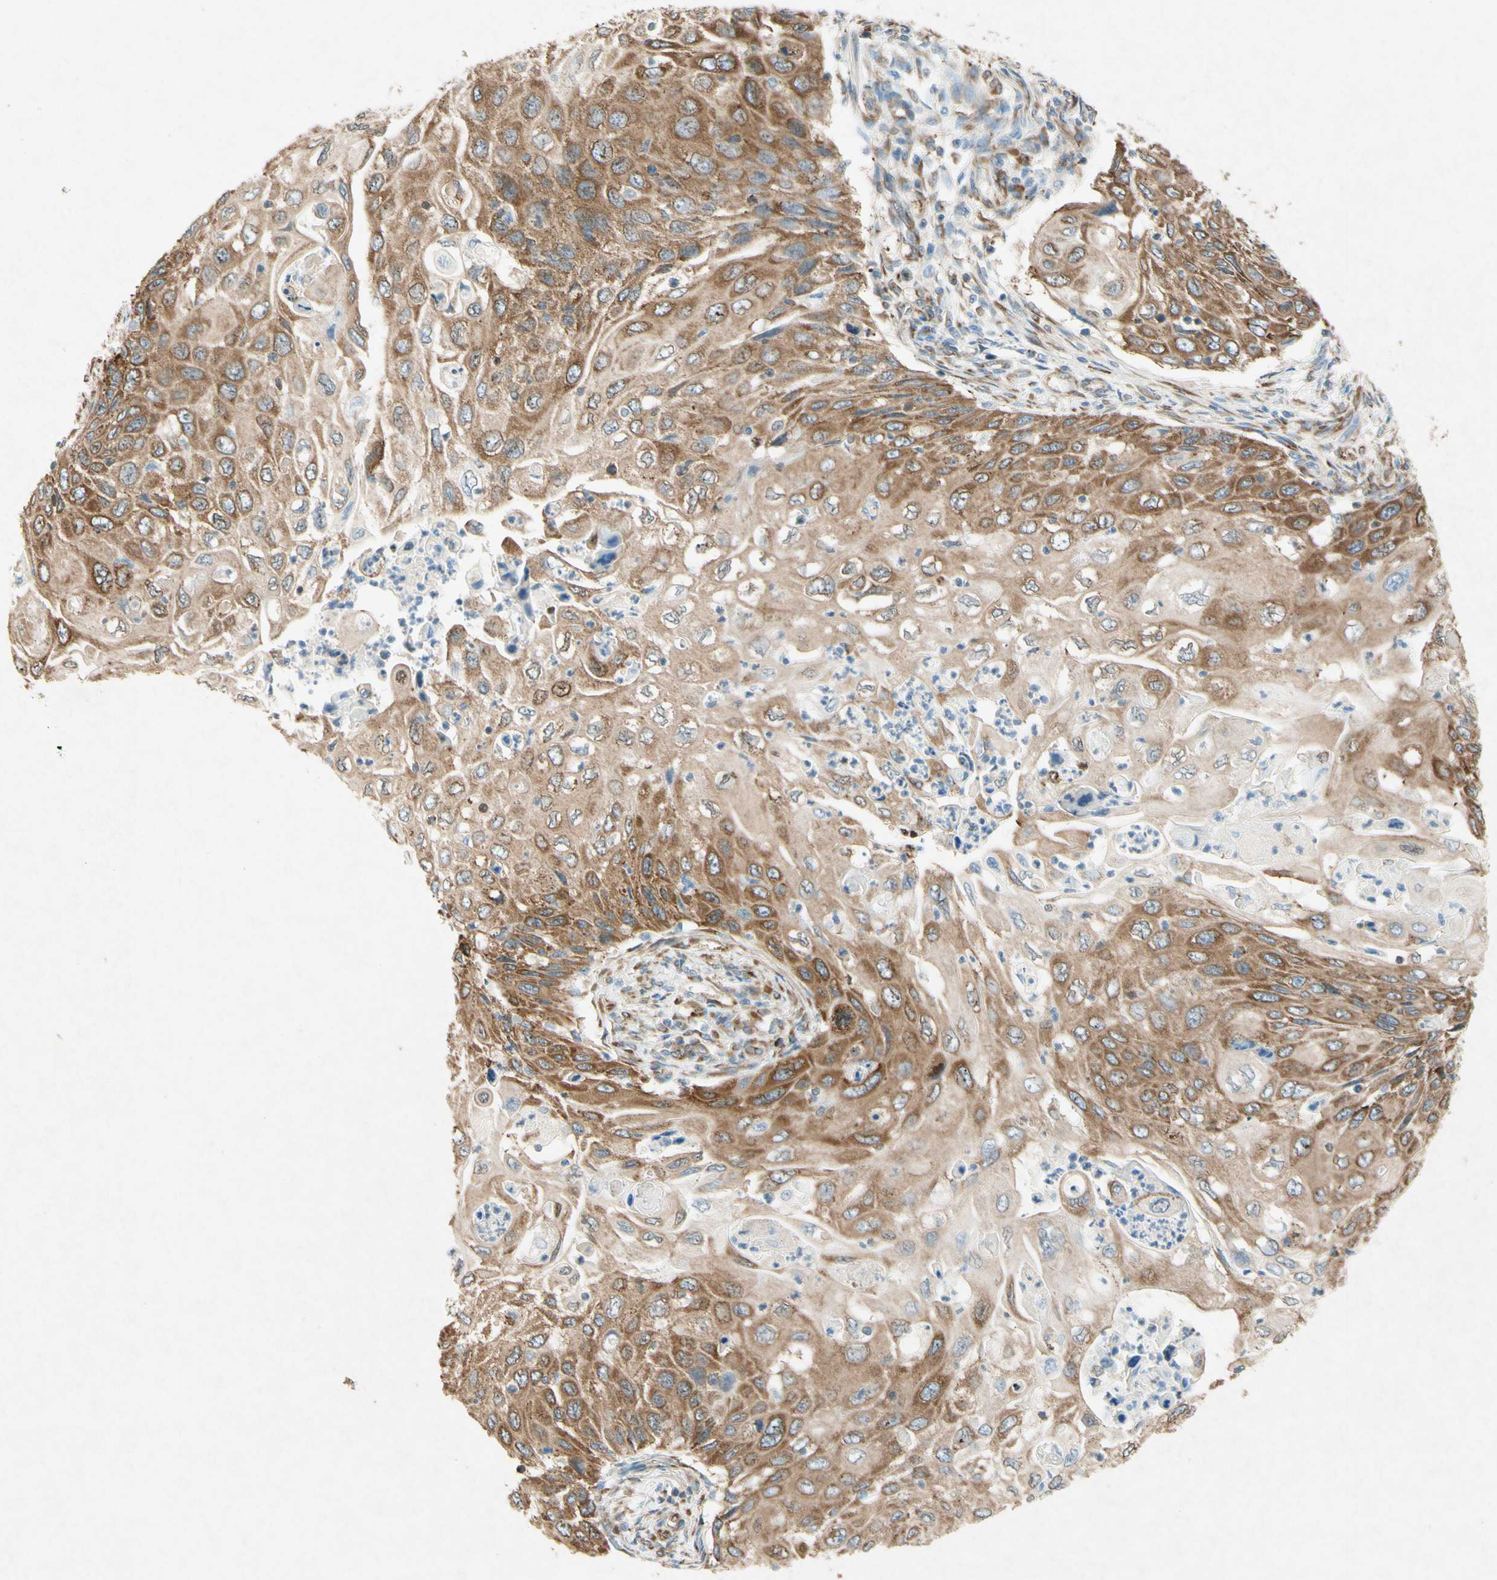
{"staining": {"intensity": "moderate", "quantity": ">75%", "location": "cytoplasmic/membranous"}, "tissue": "cervical cancer", "cell_type": "Tumor cells", "image_type": "cancer", "snomed": [{"axis": "morphology", "description": "Squamous cell carcinoma, NOS"}, {"axis": "topography", "description": "Cervix"}], "caption": "Squamous cell carcinoma (cervical) stained with DAB immunohistochemistry shows medium levels of moderate cytoplasmic/membranous positivity in approximately >75% of tumor cells.", "gene": "PABPC1", "patient": {"sex": "female", "age": 70}}